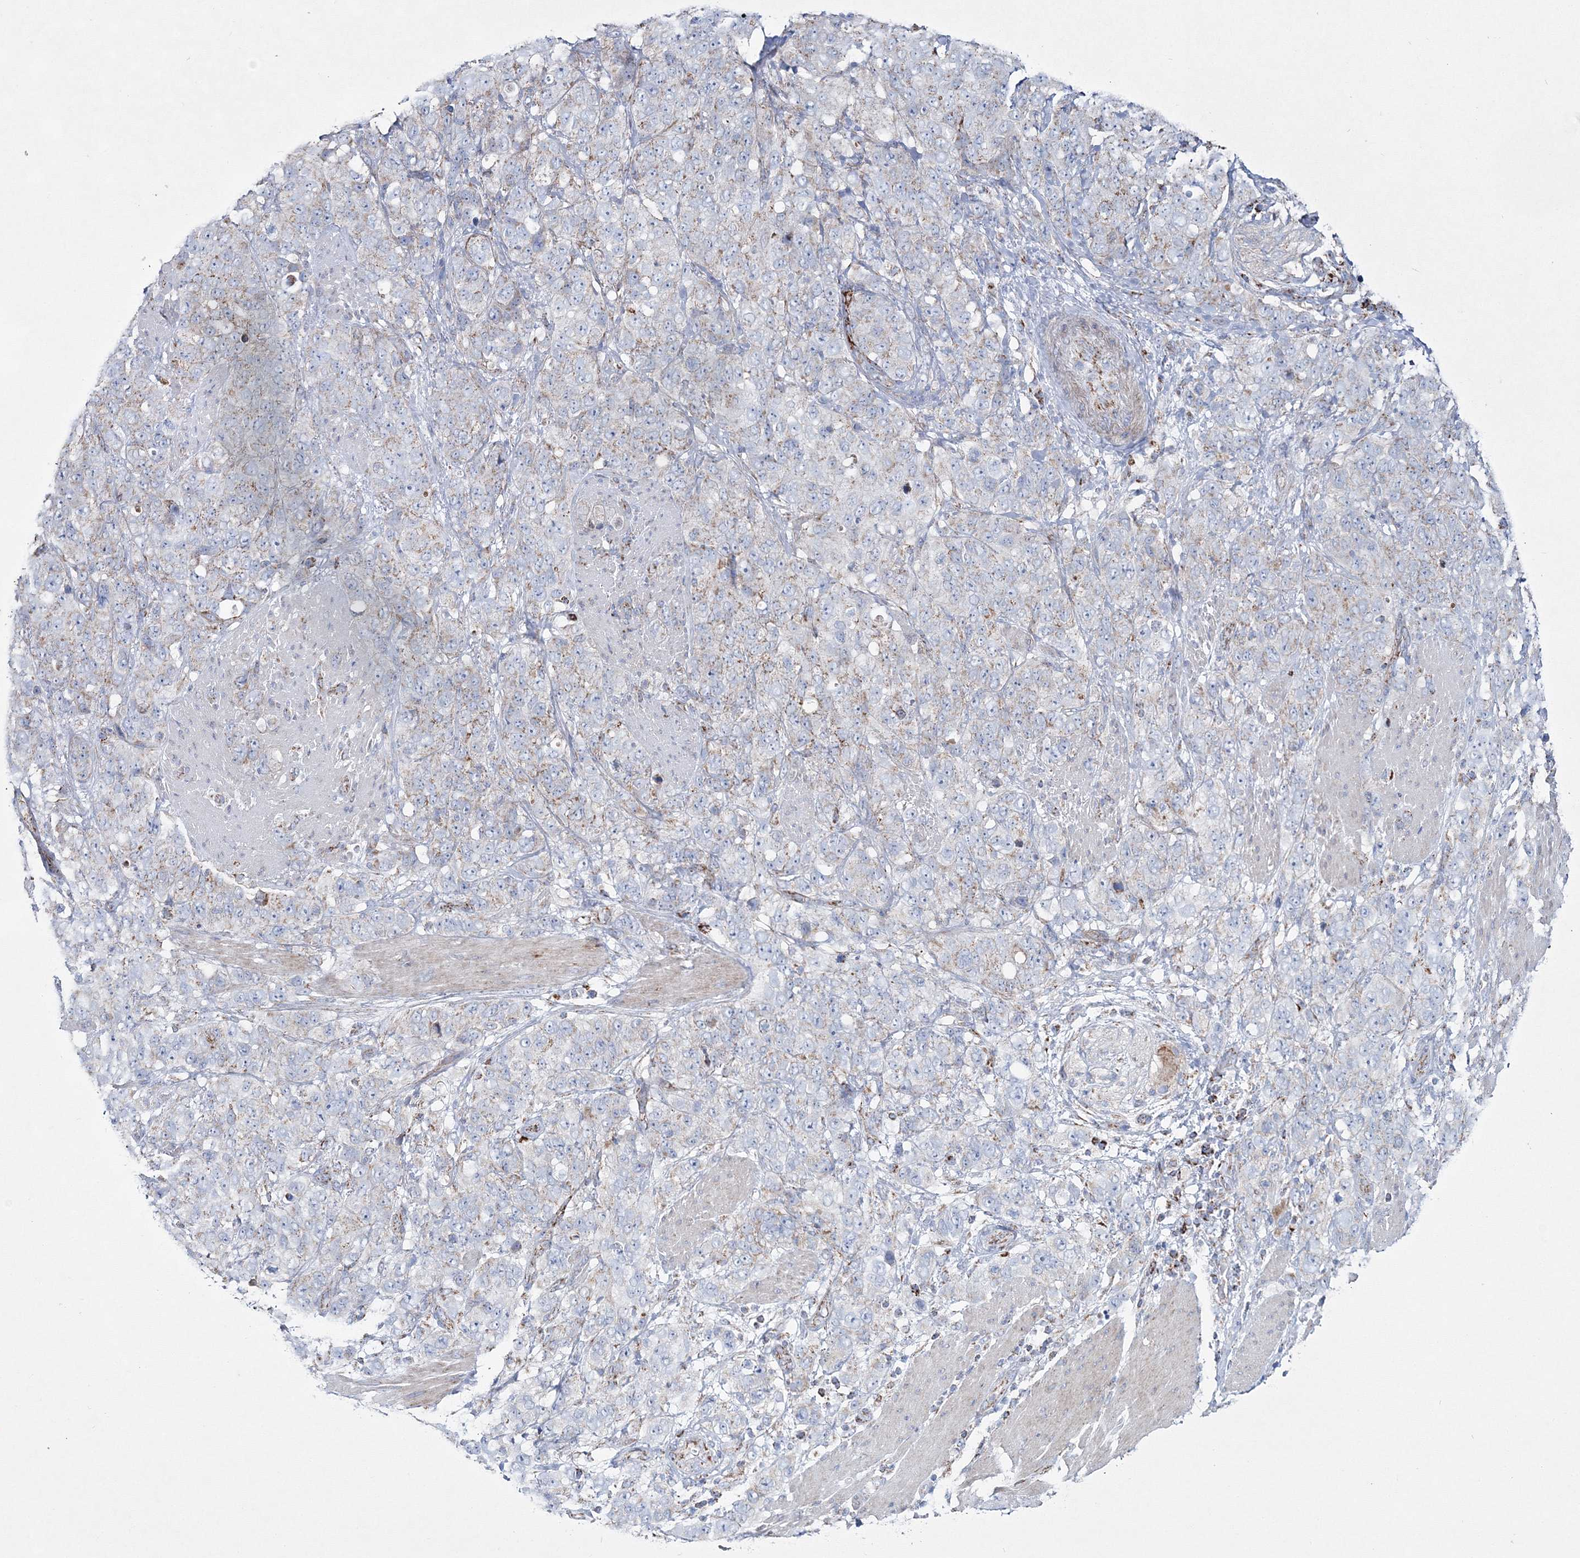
{"staining": {"intensity": "weak", "quantity": "<25%", "location": "cytoplasmic/membranous"}, "tissue": "stomach cancer", "cell_type": "Tumor cells", "image_type": "cancer", "snomed": [{"axis": "morphology", "description": "Adenocarcinoma, NOS"}, {"axis": "topography", "description": "Stomach"}], "caption": "This is an immunohistochemistry (IHC) micrograph of stomach cancer (adenocarcinoma). There is no staining in tumor cells.", "gene": "HIBCH", "patient": {"sex": "male", "age": 48}}